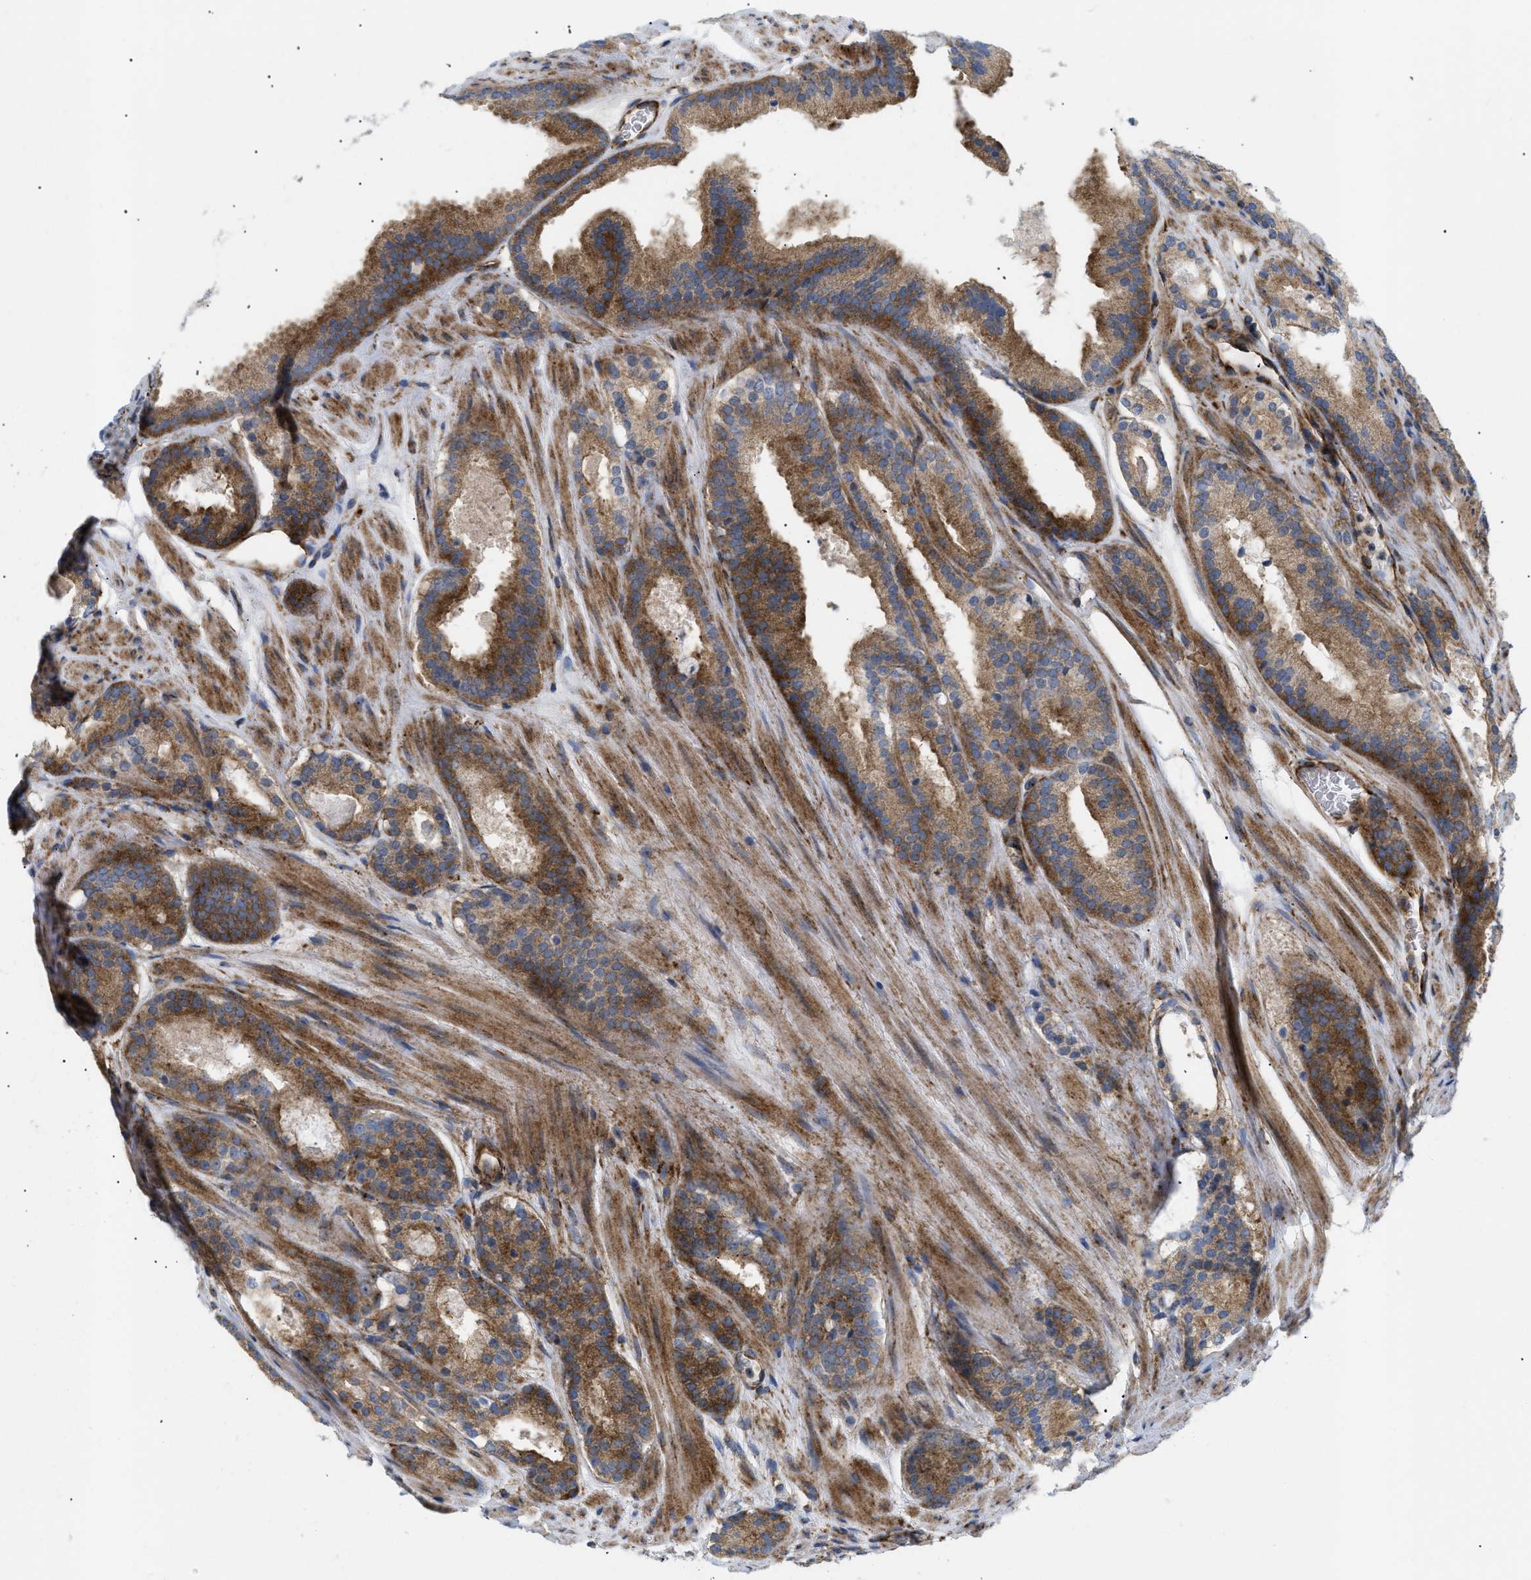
{"staining": {"intensity": "moderate", "quantity": ">75%", "location": "cytoplasmic/membranous"}, "tissue": "prostate cancer", "cell_type": "Tumor cells", "image_type": "cancer", "snomed": [{"axis": "morphology", "description": "Adenocarcinoma, Low grade"}, {"axis": "topography", "description": "Prostate"}], "caption": "A brown stain labels moderate cytoplasmic/membranous expression of a protein in prostate cancer tumor cells. The staining is performed using DAB brown chromogen to label protein expression. The nuclei are counter-stained blue using hematoxylin.", "gene": "DCTN4", "patient": {"sex": "male", "age": 69}}